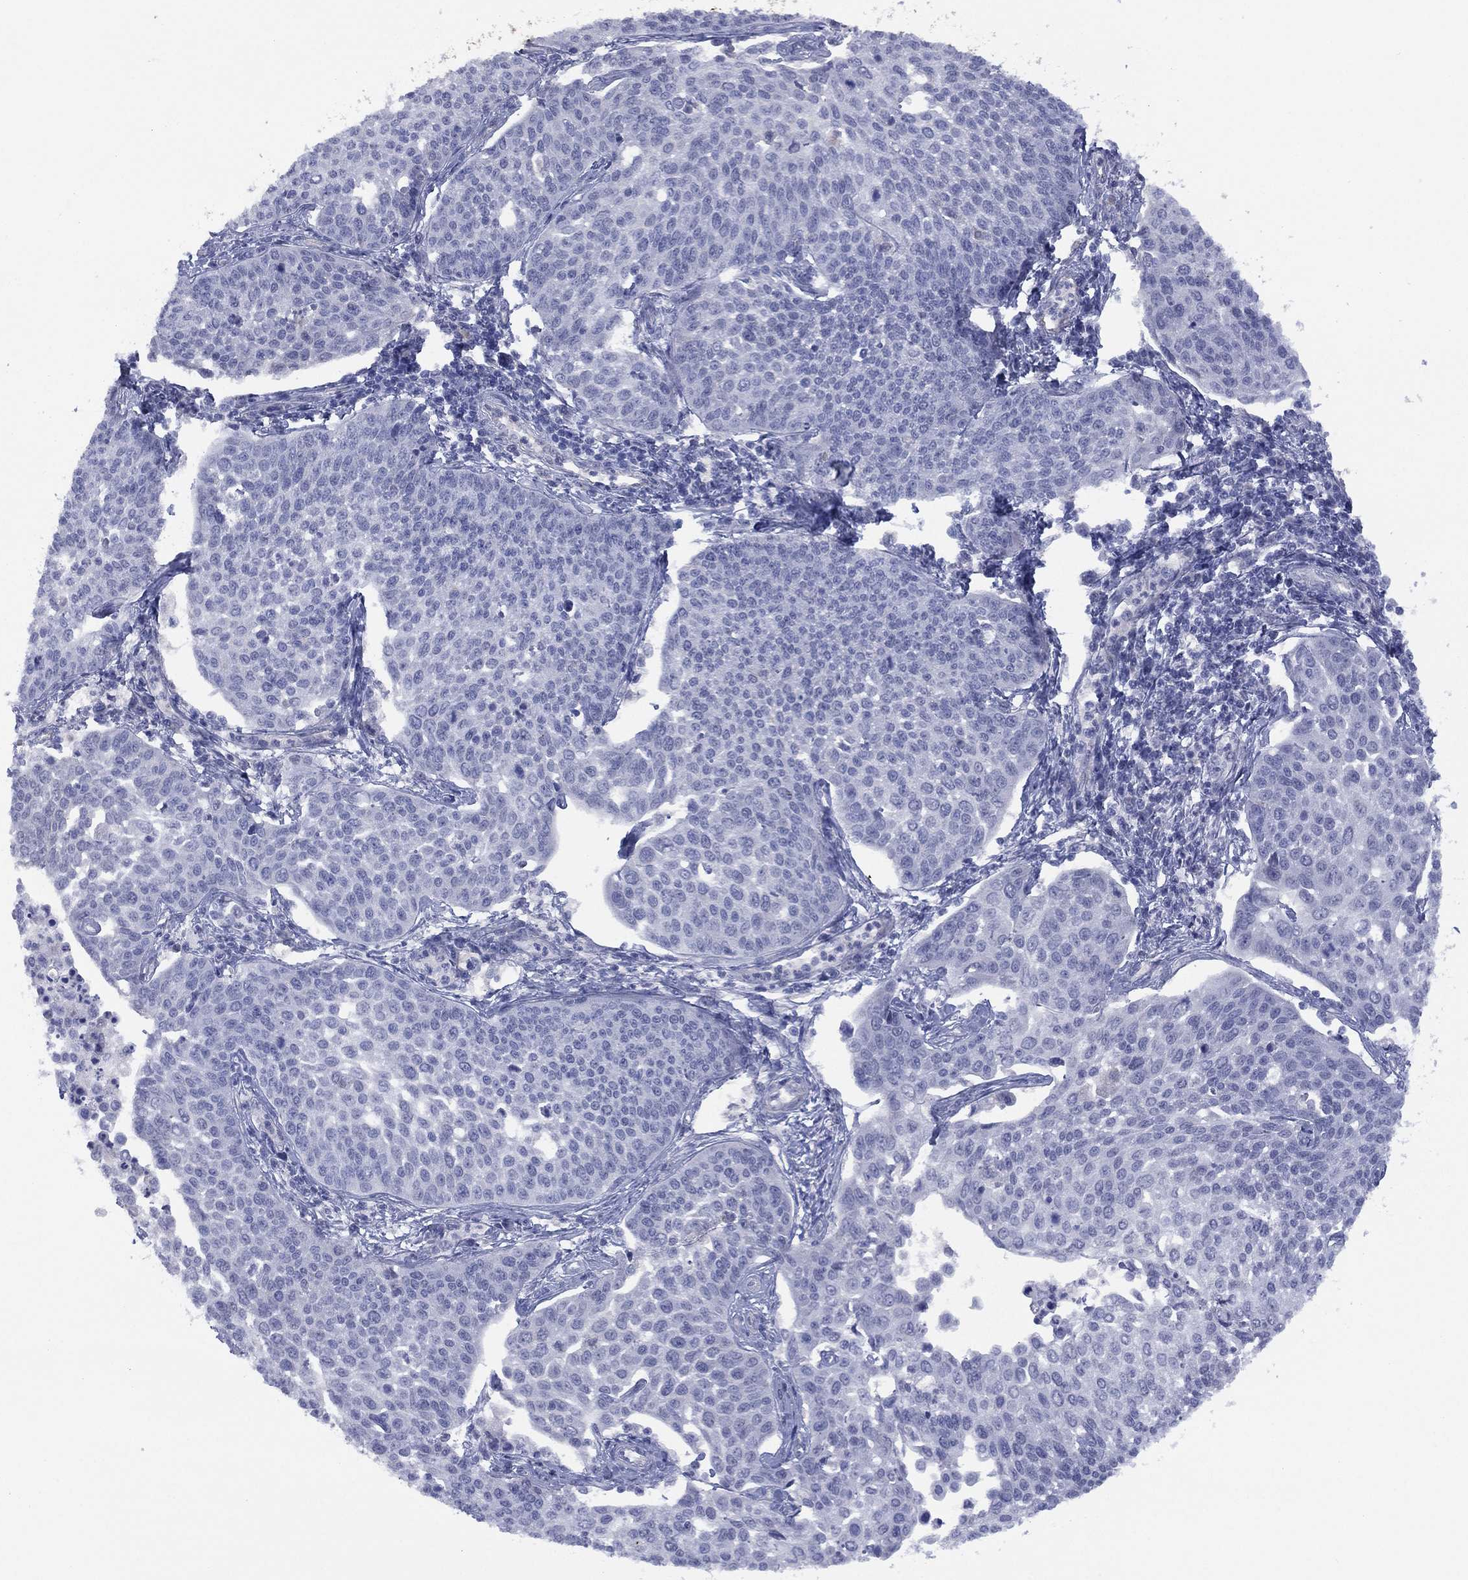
{"staining": {"intensity": "negative", "quantity": "none", "location": "none"}, "tissue": "cervical cancer", "cell_type": "Tumor cells", "image_type": "cancer", "snomed": [{"axis": "morphology", "description": "Squamous cell carcinoma, NOS"}, {"axis": "topography", "description": "Cervix"}], "caption": "Tumor cells are negative for protein expression in human cervical cancer.", "gene": "DDAH1", "patient": {"sex": "female", "age": 34}}